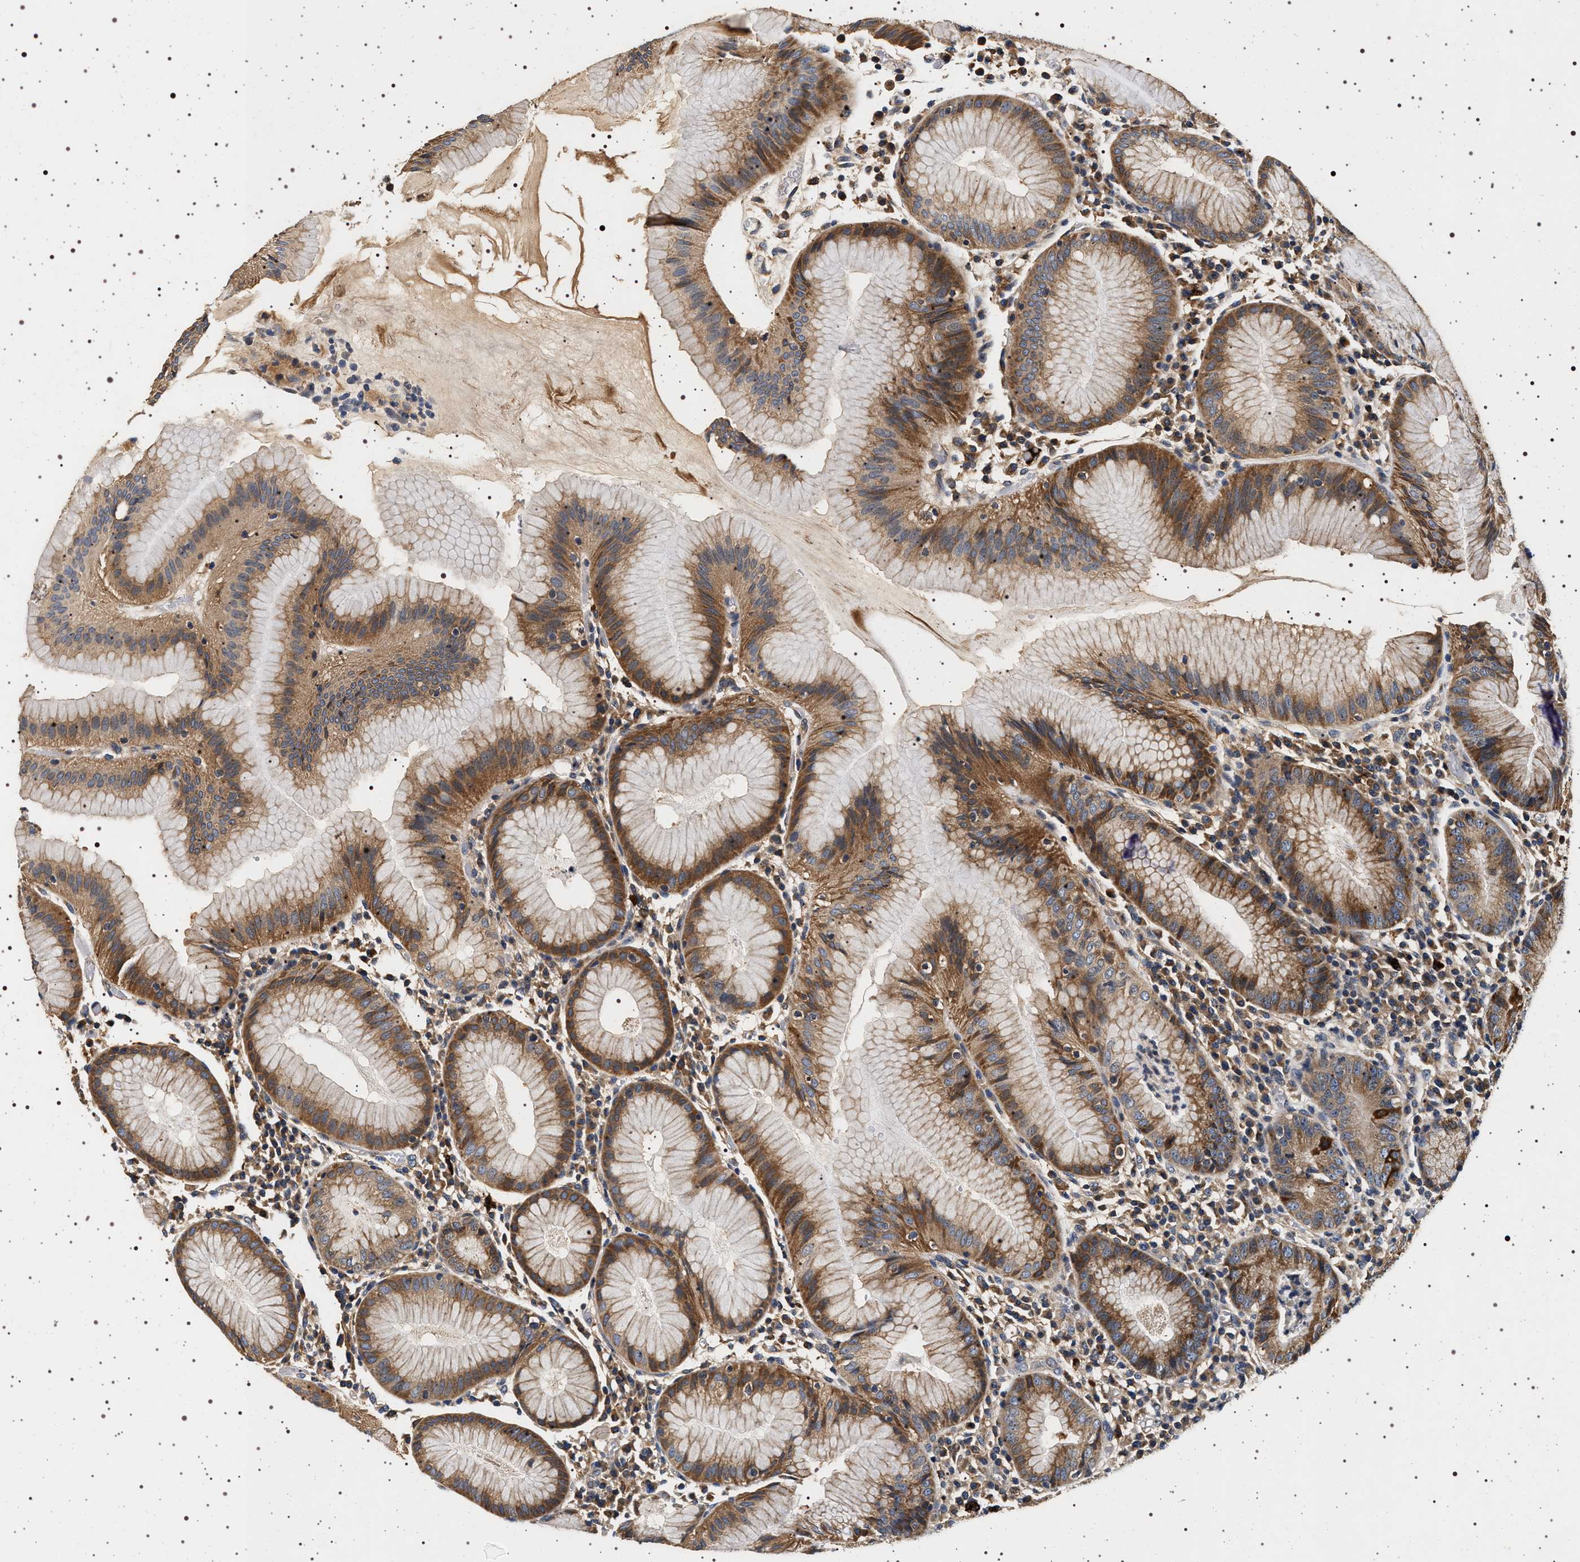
{"staining": {"intensity": "moderate", "quantity": ">75%", "location": "cytoplasmic/membranous"}, "tissue": "stomach", "cell_type": "Glandular cells", "image_type": "normal", "snomed": [{"axis": "morphology", "description": "Normal tissue, NOS"}, {"axis": "topography", "description": "Stomach"}, {"axis": "topography", "description": "Stomach, lower"}], "caption": "DAB immunohistochemical staining of unremarkable stomach reveals moderate cytoplasmic/membranous protein staining in about >75% of glandular cells. (IHC, brightfield microscopy, high magnification).", "gene": "DCBLD2", "patient": {"sex": "female", "age": 75}}